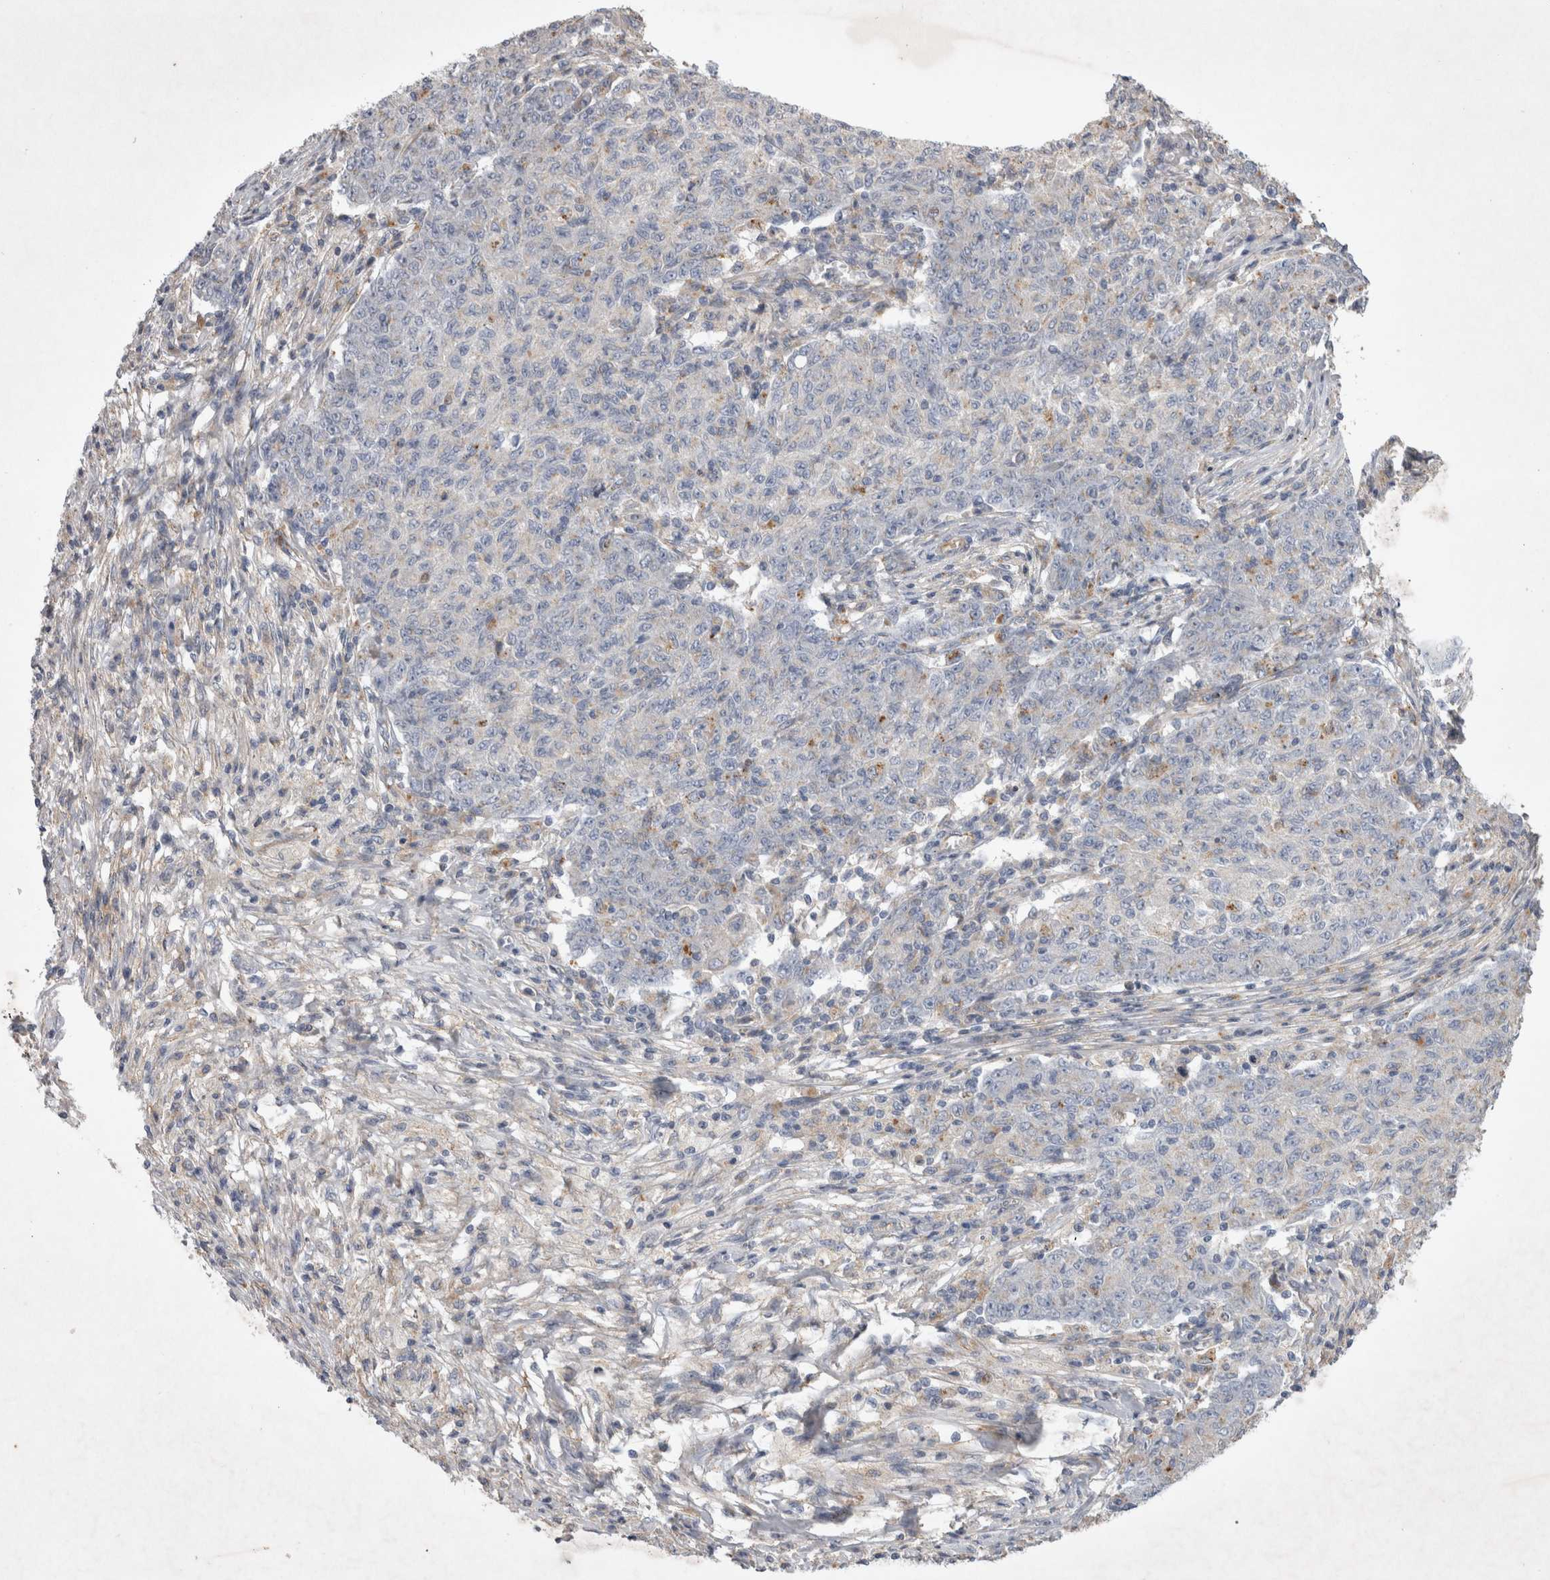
{"staining": {"intensity": "weak", "quantity": "<25%", "location": "cytoplasmic/membranous"}, "tissue": "ovarian cancer", "cell_type": "Tumor cells", "image_type": "cancer", "snomed": [{"axis": "morphology", "description": "Carcinoma, endometroid"}, {"axis": "topography", "description": "Ovary"}], "caption": "There is no significant expression in tumor cells of ovarian cancer (endometroid carcinoma). (Immunohistochemistry, brightfield microscopy, high magnification).", "gene": "STRADB", "patient": {"sex": "female", "age": 42}}